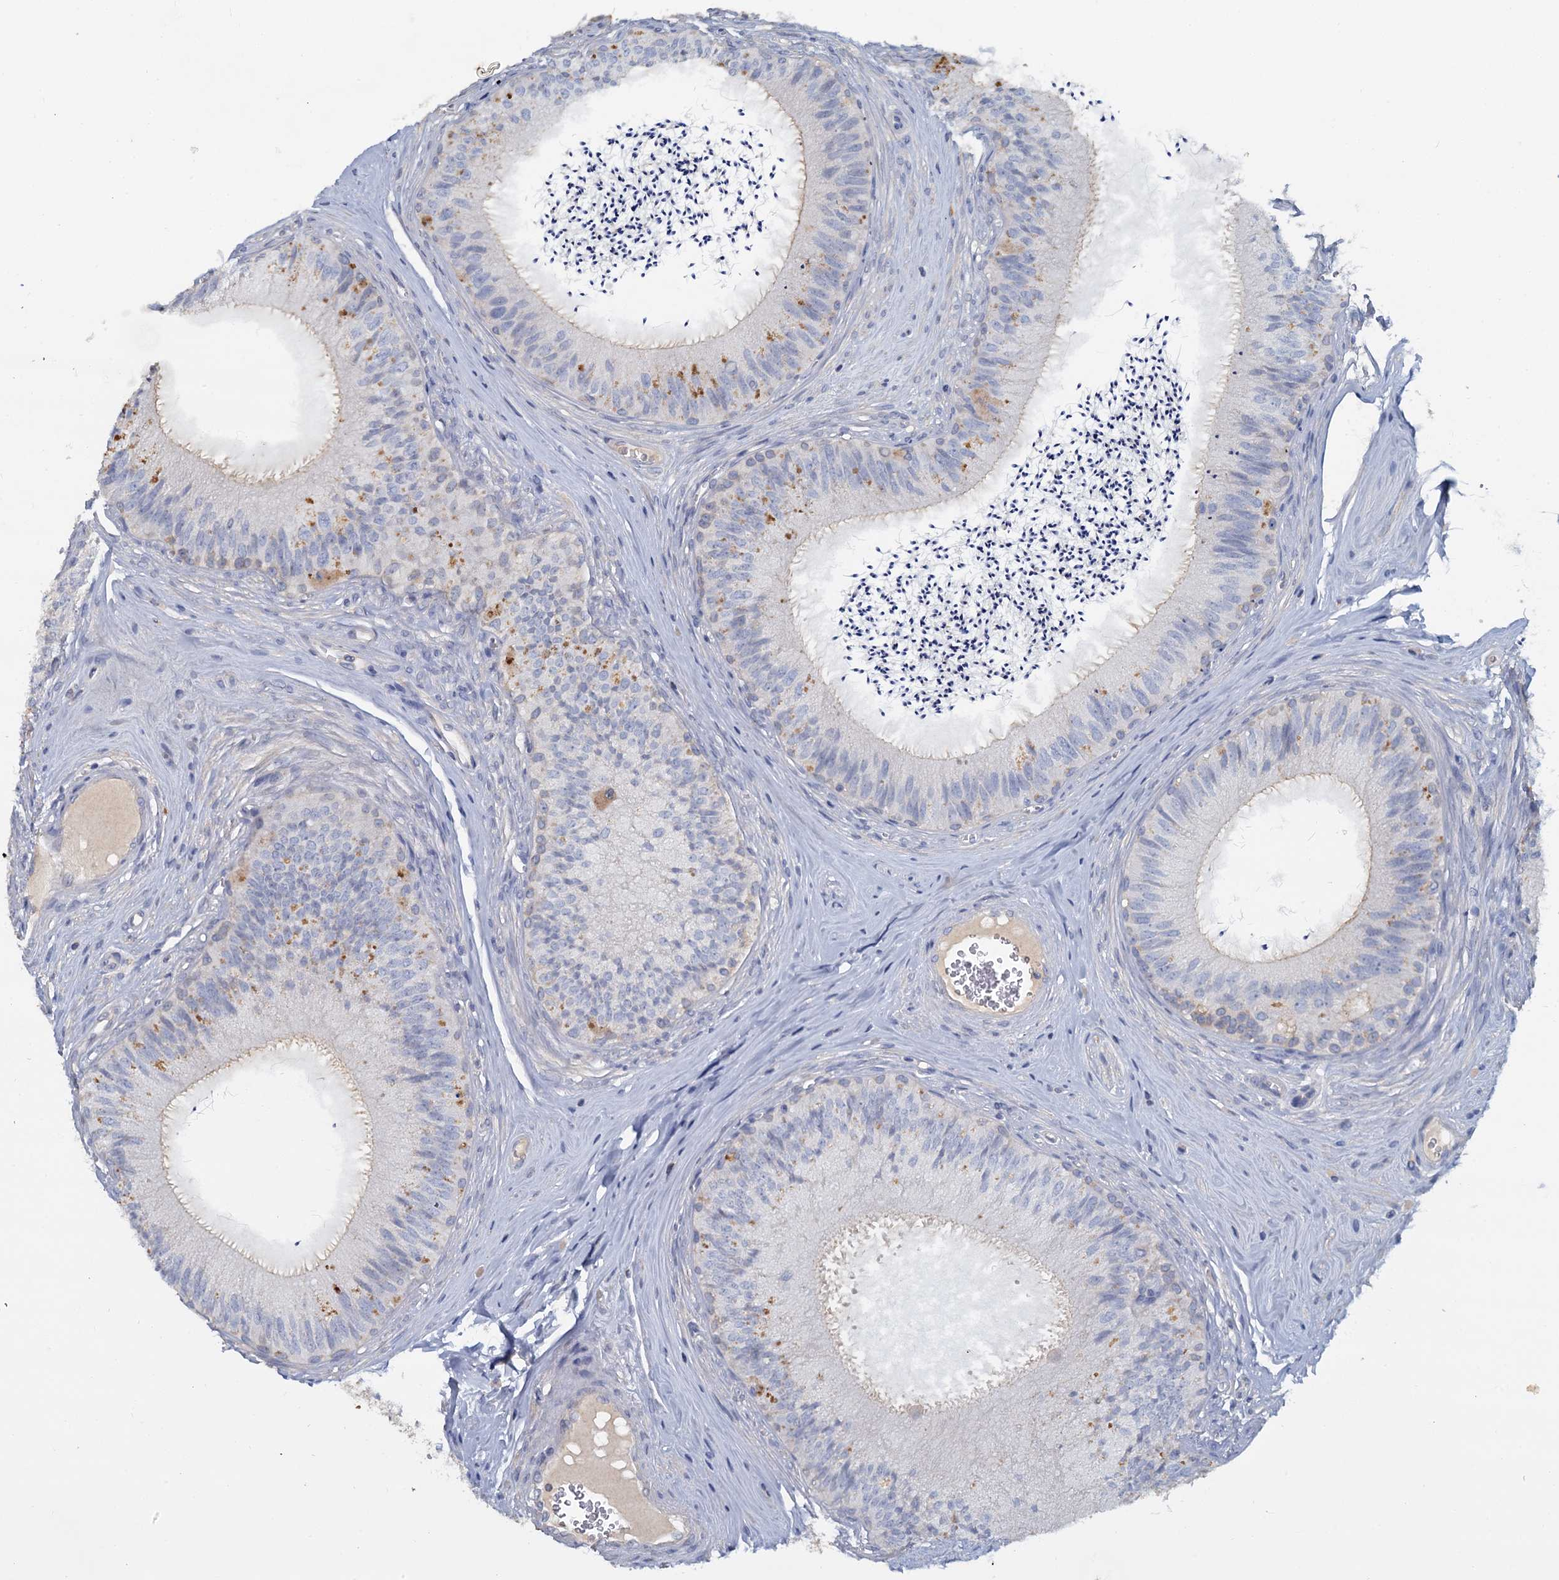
{"staining": {"intensity": "moderate", "quantity": "<25%", "location": "cytoplasmic/membranous"}, "tissue": "epididymis", "cell_type": "Glandular cells", "image_type": "normal", "snomed": [{"axis": "morphology", "description": "Normal tissue, NOS"}, {"axis": "topography", "description": "Epididymis"}], "caption": "Immunohistochemistry image of normal epididymis: epididymis stained using immunohistochemistry (IHC) shows low levels of moderate protein expression localized specifically in the cytoplasmic/membranous of glandular cells, appearing as a cytoplasmic/membranous brown color.", "gene": "ACSM3", "patient": {"sex": "male", "age": 46}}